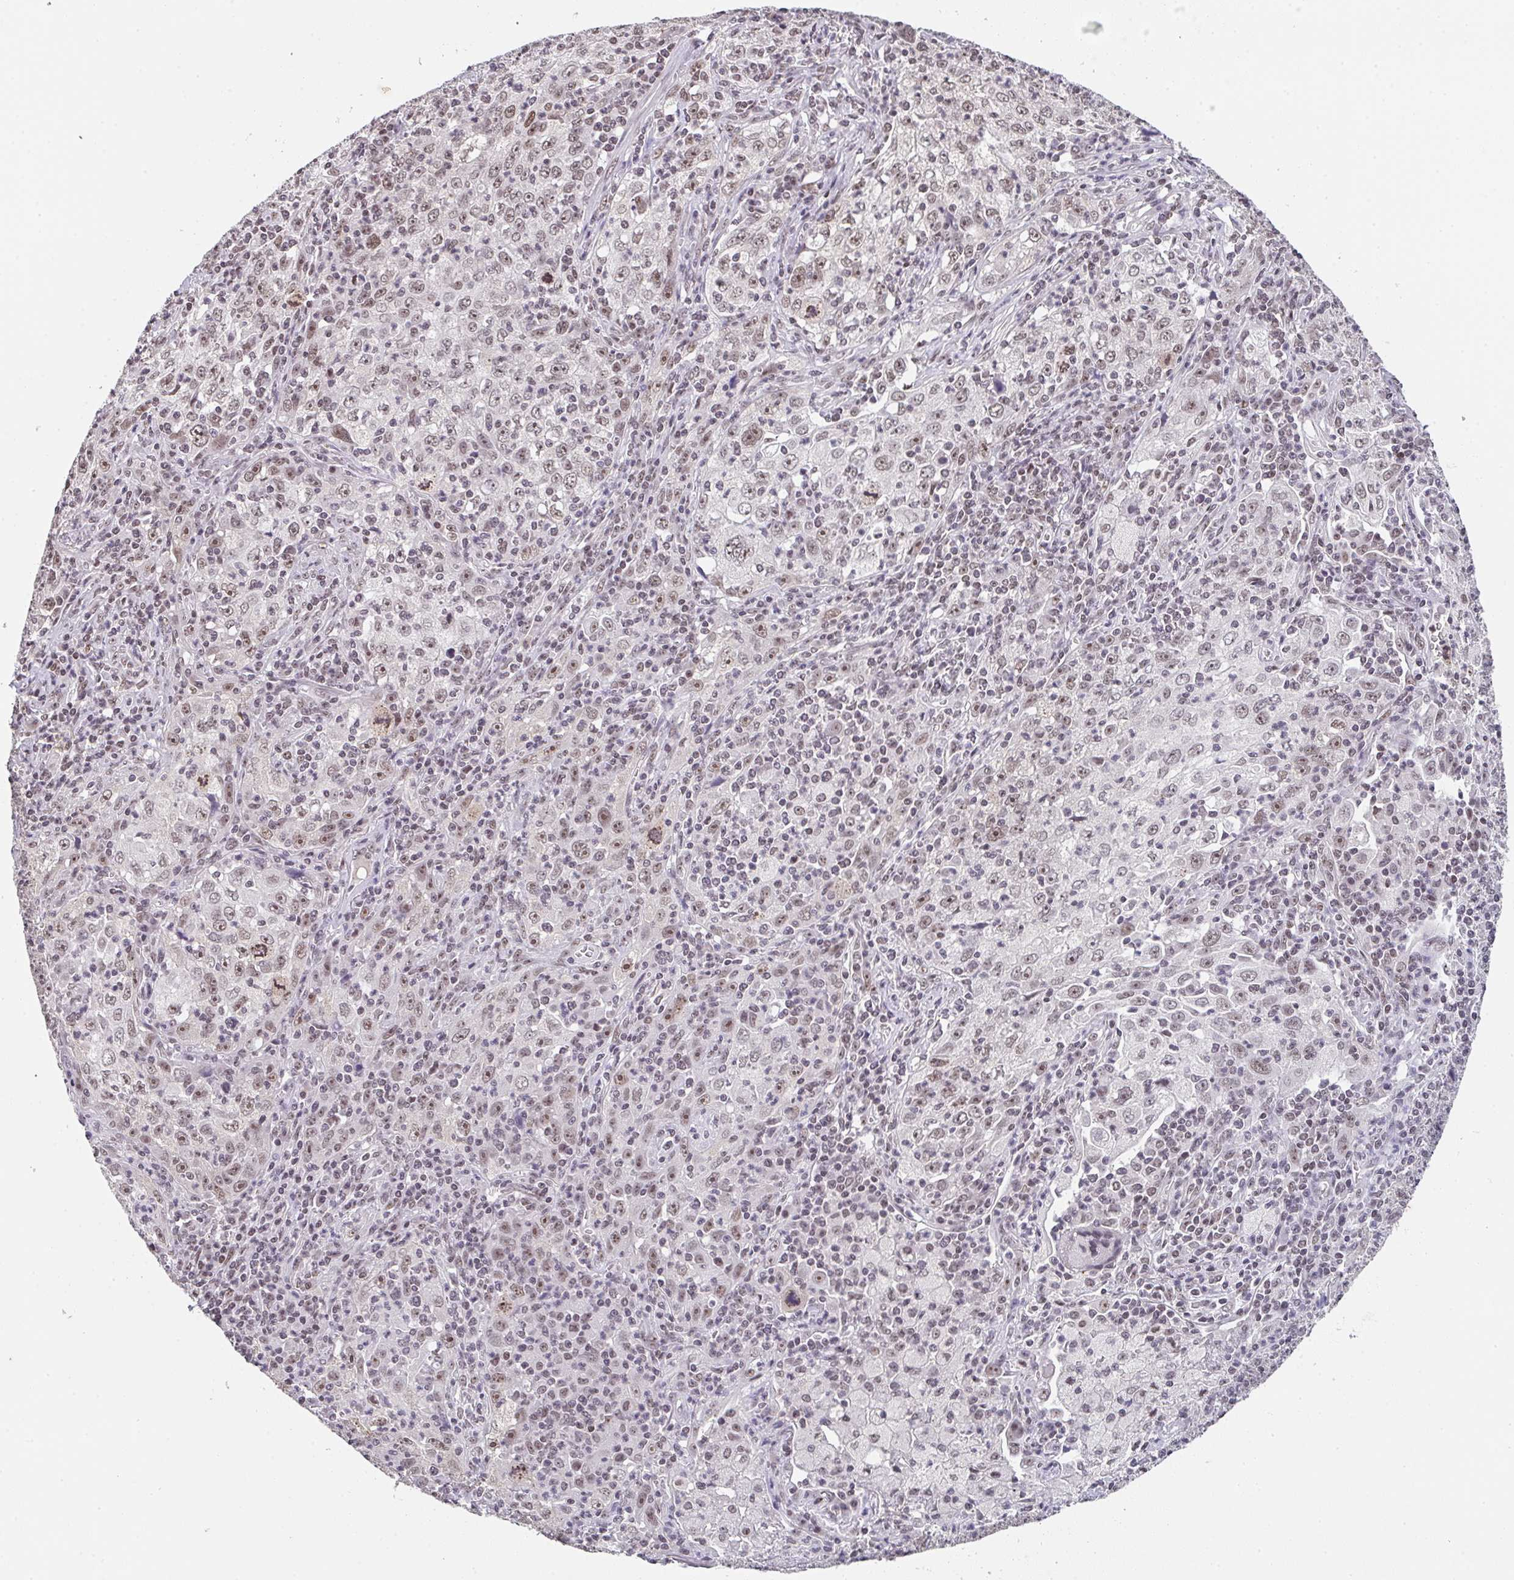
{"staining": {"intensity": "moderate", "quantity": "25%-75%", "location": "nuclear"}, "tissue": "lung cancer", "cell_type": "Tumor cells", "image_type": "cancer", "snomed": [{"axis": "morphology", "description": "Squamous cell carcinoma, NOS"}, {"axis": "topography", "description": "Lung"}], "caption": "A high-resolution histopathology image shows immunohistochemistry (IHC) staining of lung cancer, which exhibits moderate nuclear staining in approximately 25%-75% of tumor cells.", "gene": "DKC1", "patient": {"sex": "male", "age": 71}}